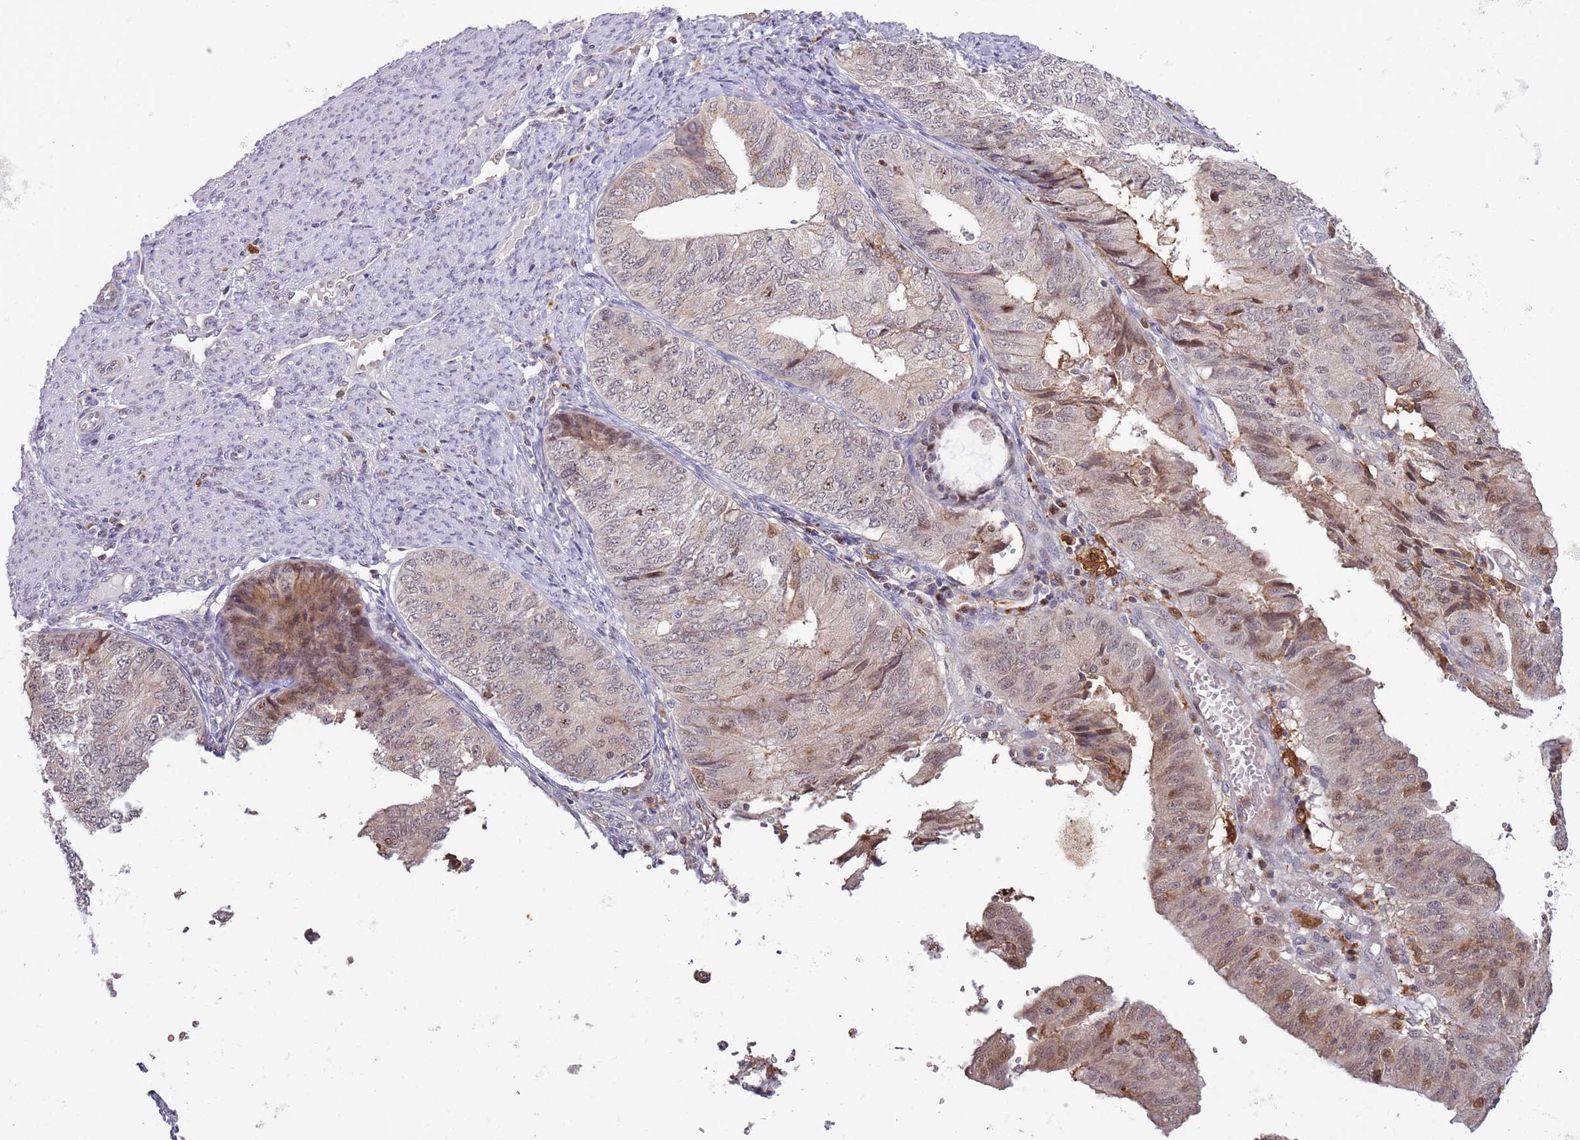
{"staining": {"intensity": "weak", "quantity": "<25%", "location": "cytoplasmic/membranous,nuclear"}, "tissue": "endometrial cancer", "cell_type": "Tumor cells", "image_type": "cancer", "snomed": [{"axis": "morphology", "description": "Adenocarcinoma, NOS"}, {"axis": "topography", "description": "Endometrium"}], "caption": "Immunohistochemistry micrograph of human endometrial adenocarcinoma stained for a protein (brown), which shows no positivity in tumor cells.", "gene": "CCNJL", "patient": {"sex": "female", "age": 68}}